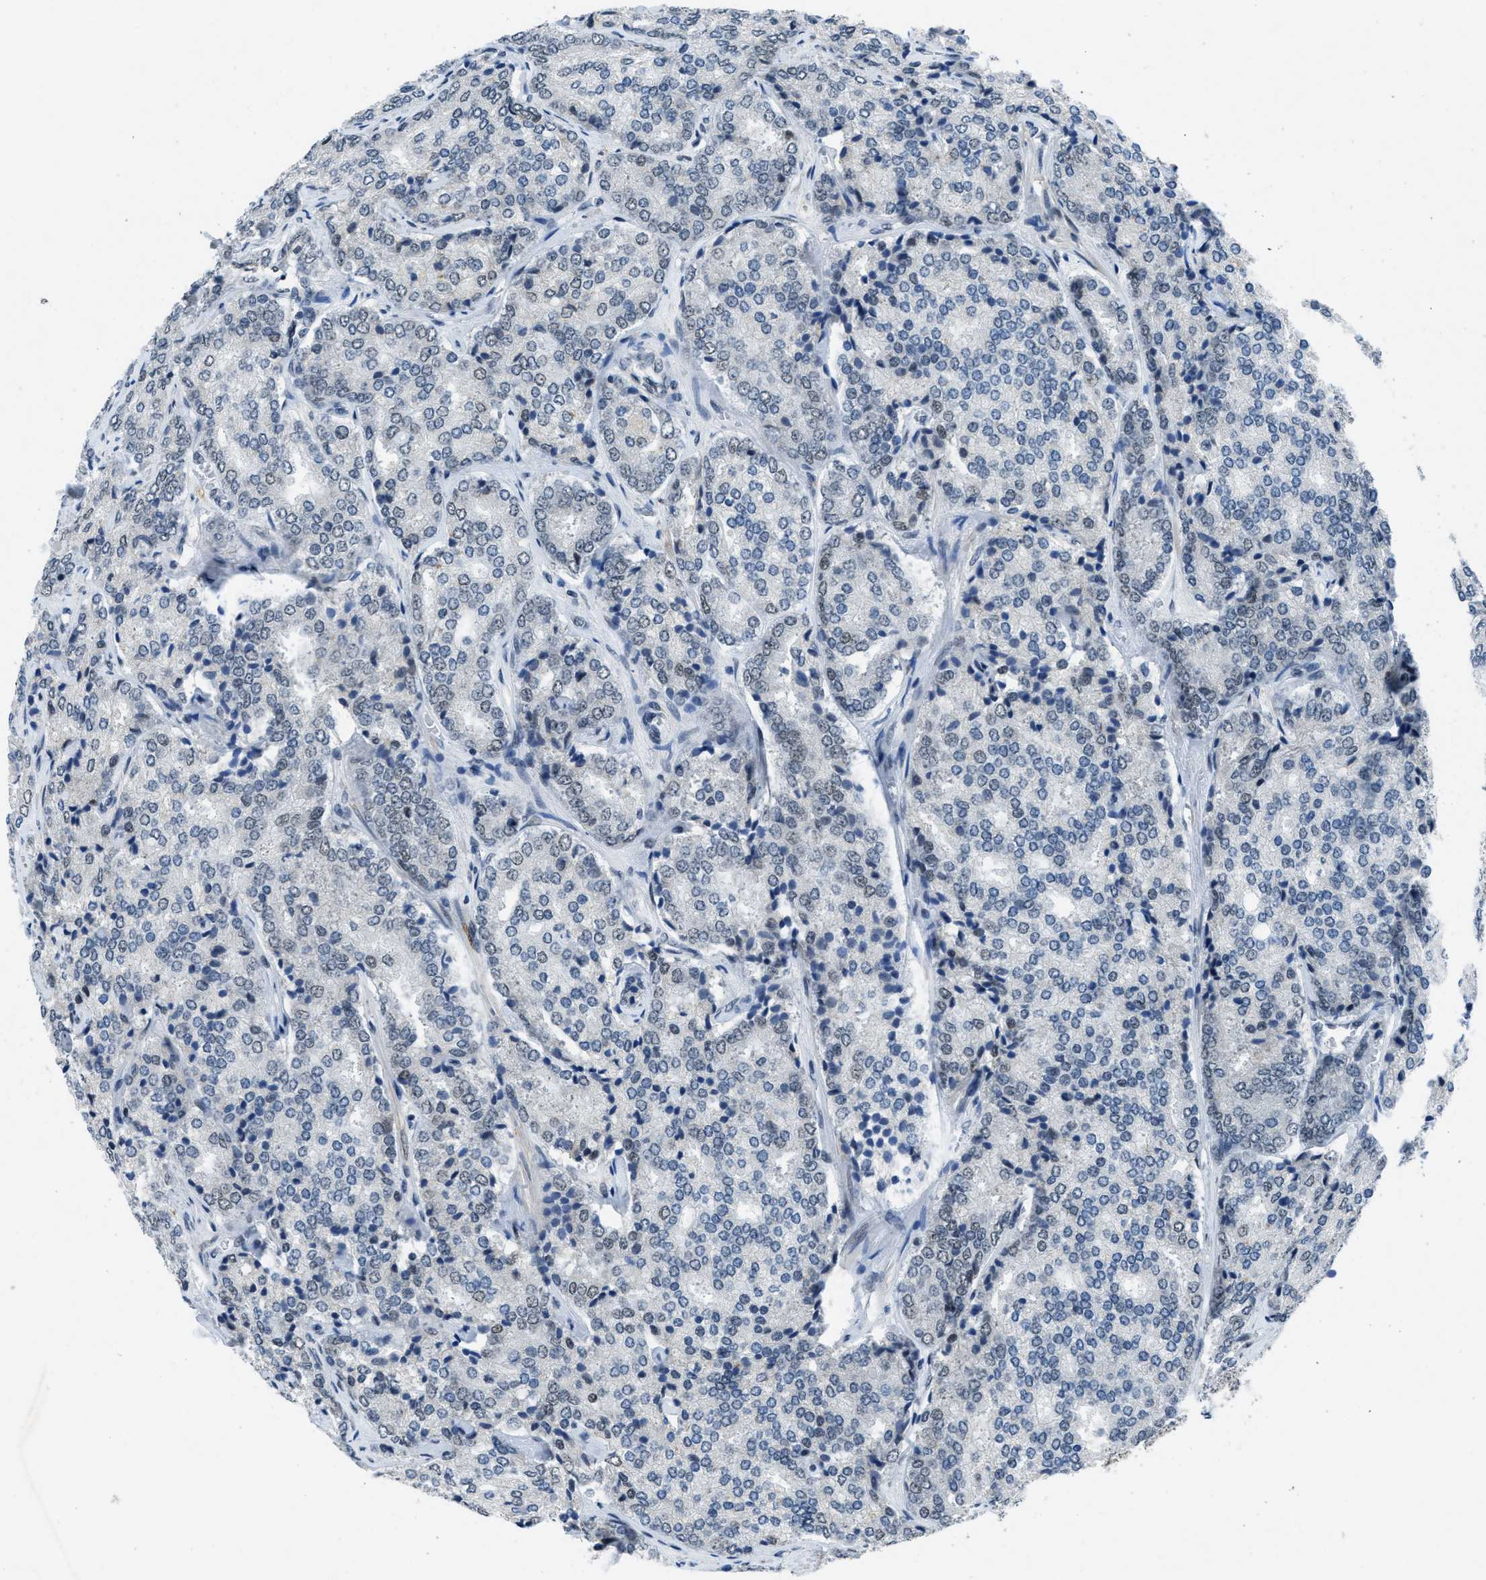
{"staining": {"intensity": "moderate", "quantity": "<25%", "location": "nuclear"}, "tissue": "prostate cancer", "cell_type": "Tumor cells", "image_type": "cancer", "snomed": [{"axis": "morphology", "description": "Adenocarcinoma, High grade"}, {"axis": "topography", "description": "Prostate"}], "caption": "Protein staining of prostate cancer tissue demonstrates moderate nuclear staining in about <25% of tumor cells.", "gene": "GATAD2B", "patient": {"sex": "male", "age": 65}}